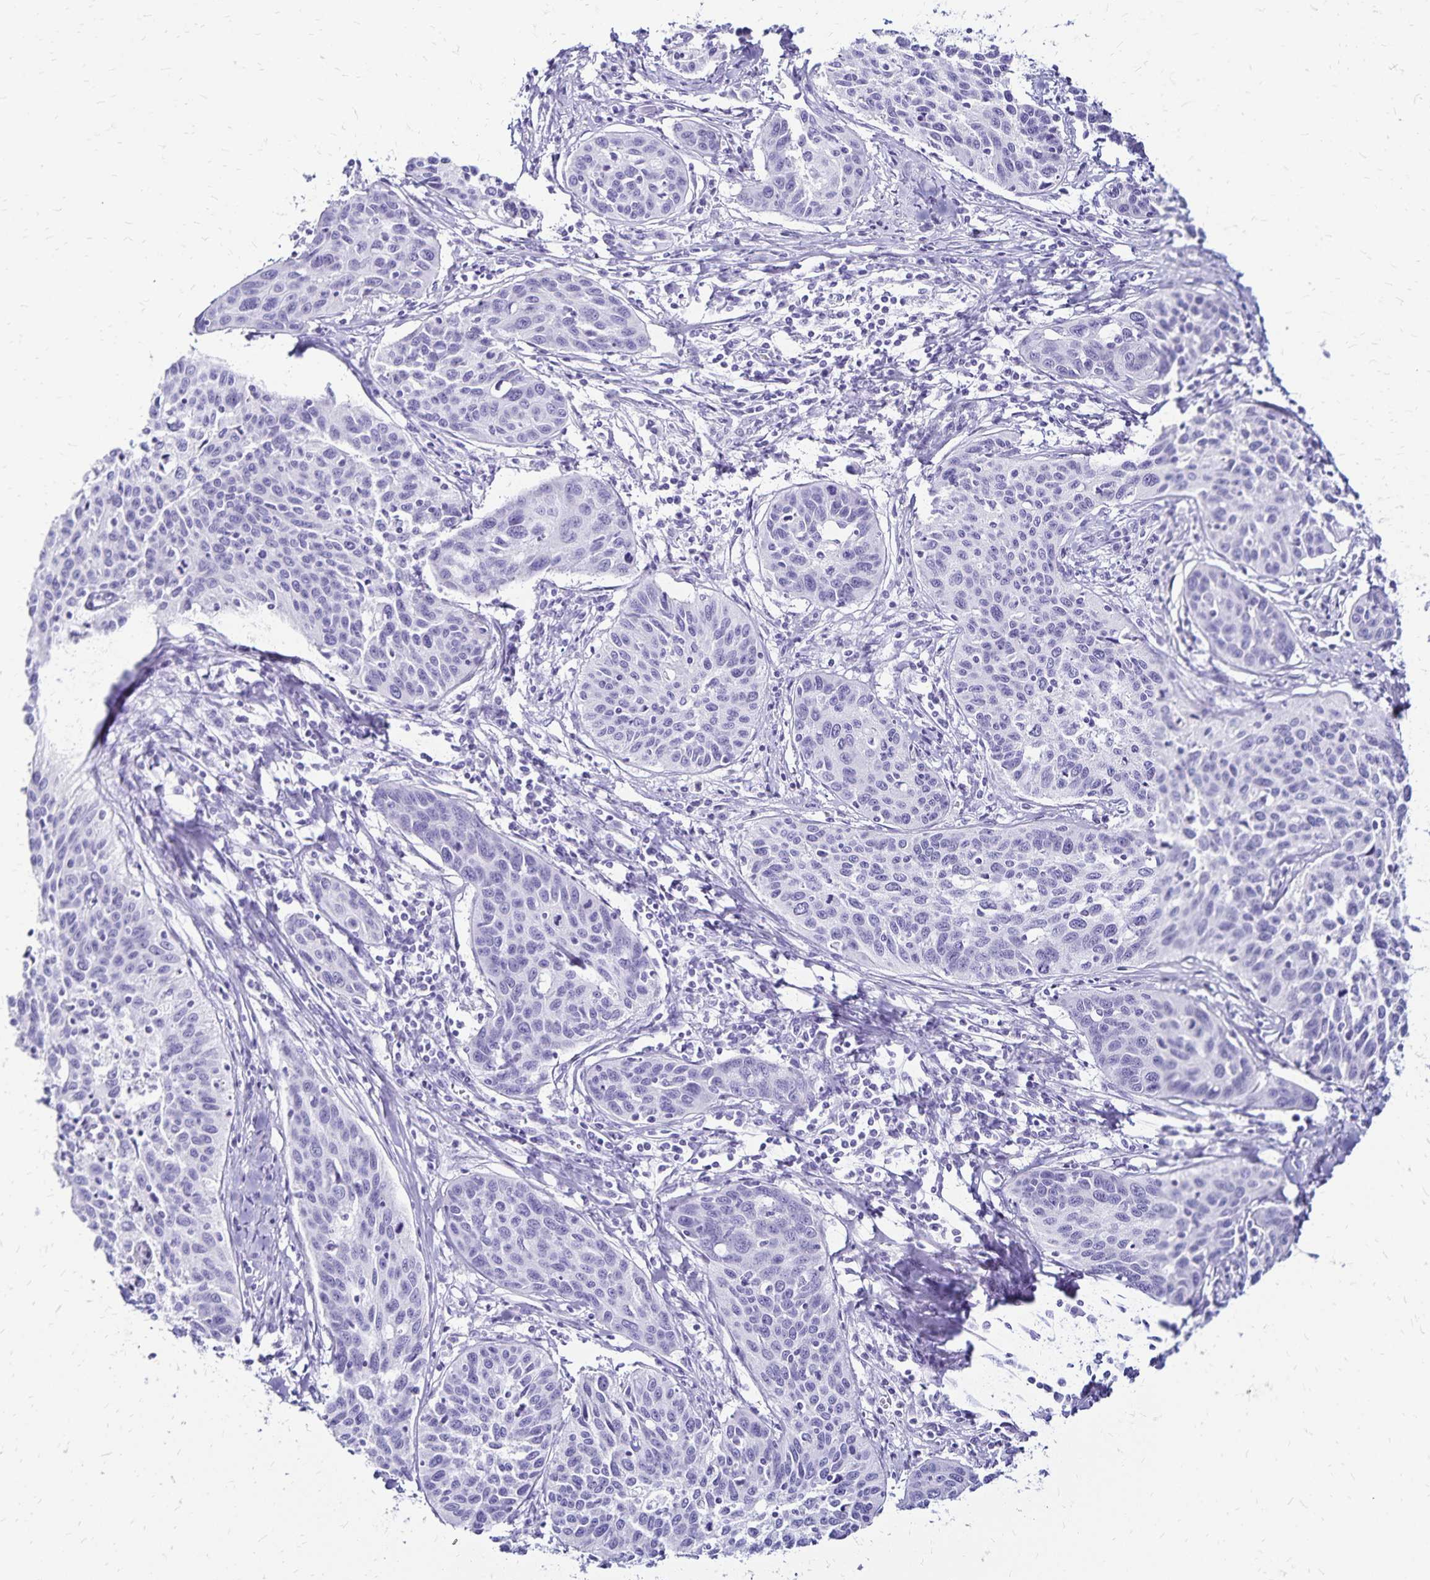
{"staining": {"intensity": "negative", "quantity": "none", "location": "none"}, "tissue": "cervical cancer", "cell_type": "Tumor cells", "image_type": "cancer", "snomed": [{"axis": "morphology", "description": "Squamous cell carcinoma, NOS"}, {"axis": "topography", "description": "Cervix"}], "caption": "Immunohistochemistry of human cervical cancer (squamous cell carcinoma) shows no staining in tumor cells.", "gene": "LIN28B", "patient": {"sex": "female", "age": 31}}